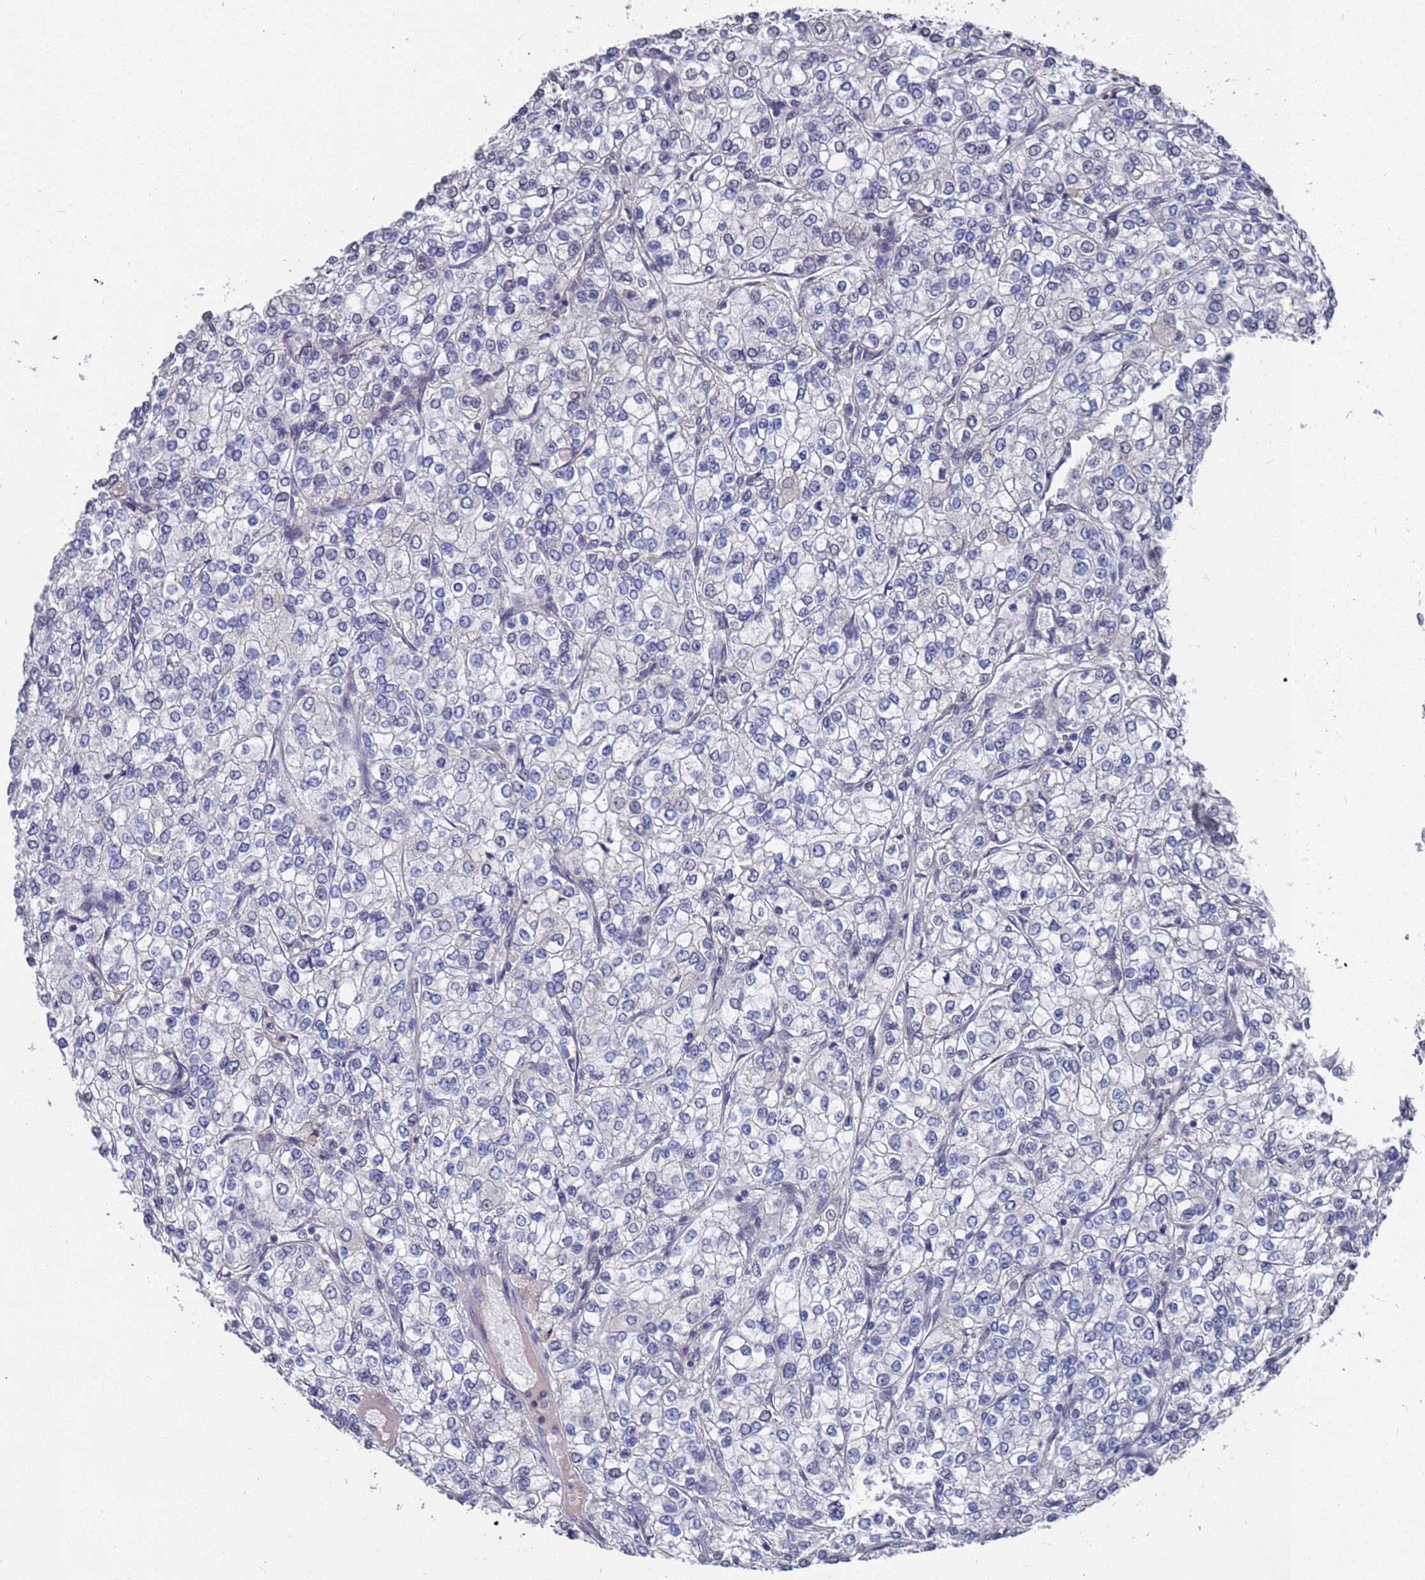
{"staining": {"intensity": "negative", "quantity": "none", "location": "none"}, "tissue": "renal cancer", "cell_type": "Tumor cells", "image_type": "cancer", "snomed": [{"axis": "morphology", "description": "Adenocarcinoma, NOS"}, {"axis": "topography", "description": "Kidney"}], "caption": "High magnification brightfield microscopy of renal adenocarcinoma stained with DAB (3,3'-diaminobenzidine) (brown) and counterstained with hematoxylin (blue): tumor cells show no significant expression. (DAB immunohistochemistry (IHC) with hematoxylin counter stain).", "gene": "CFAP119", "patient": {"sex": "male", "age": 80}}